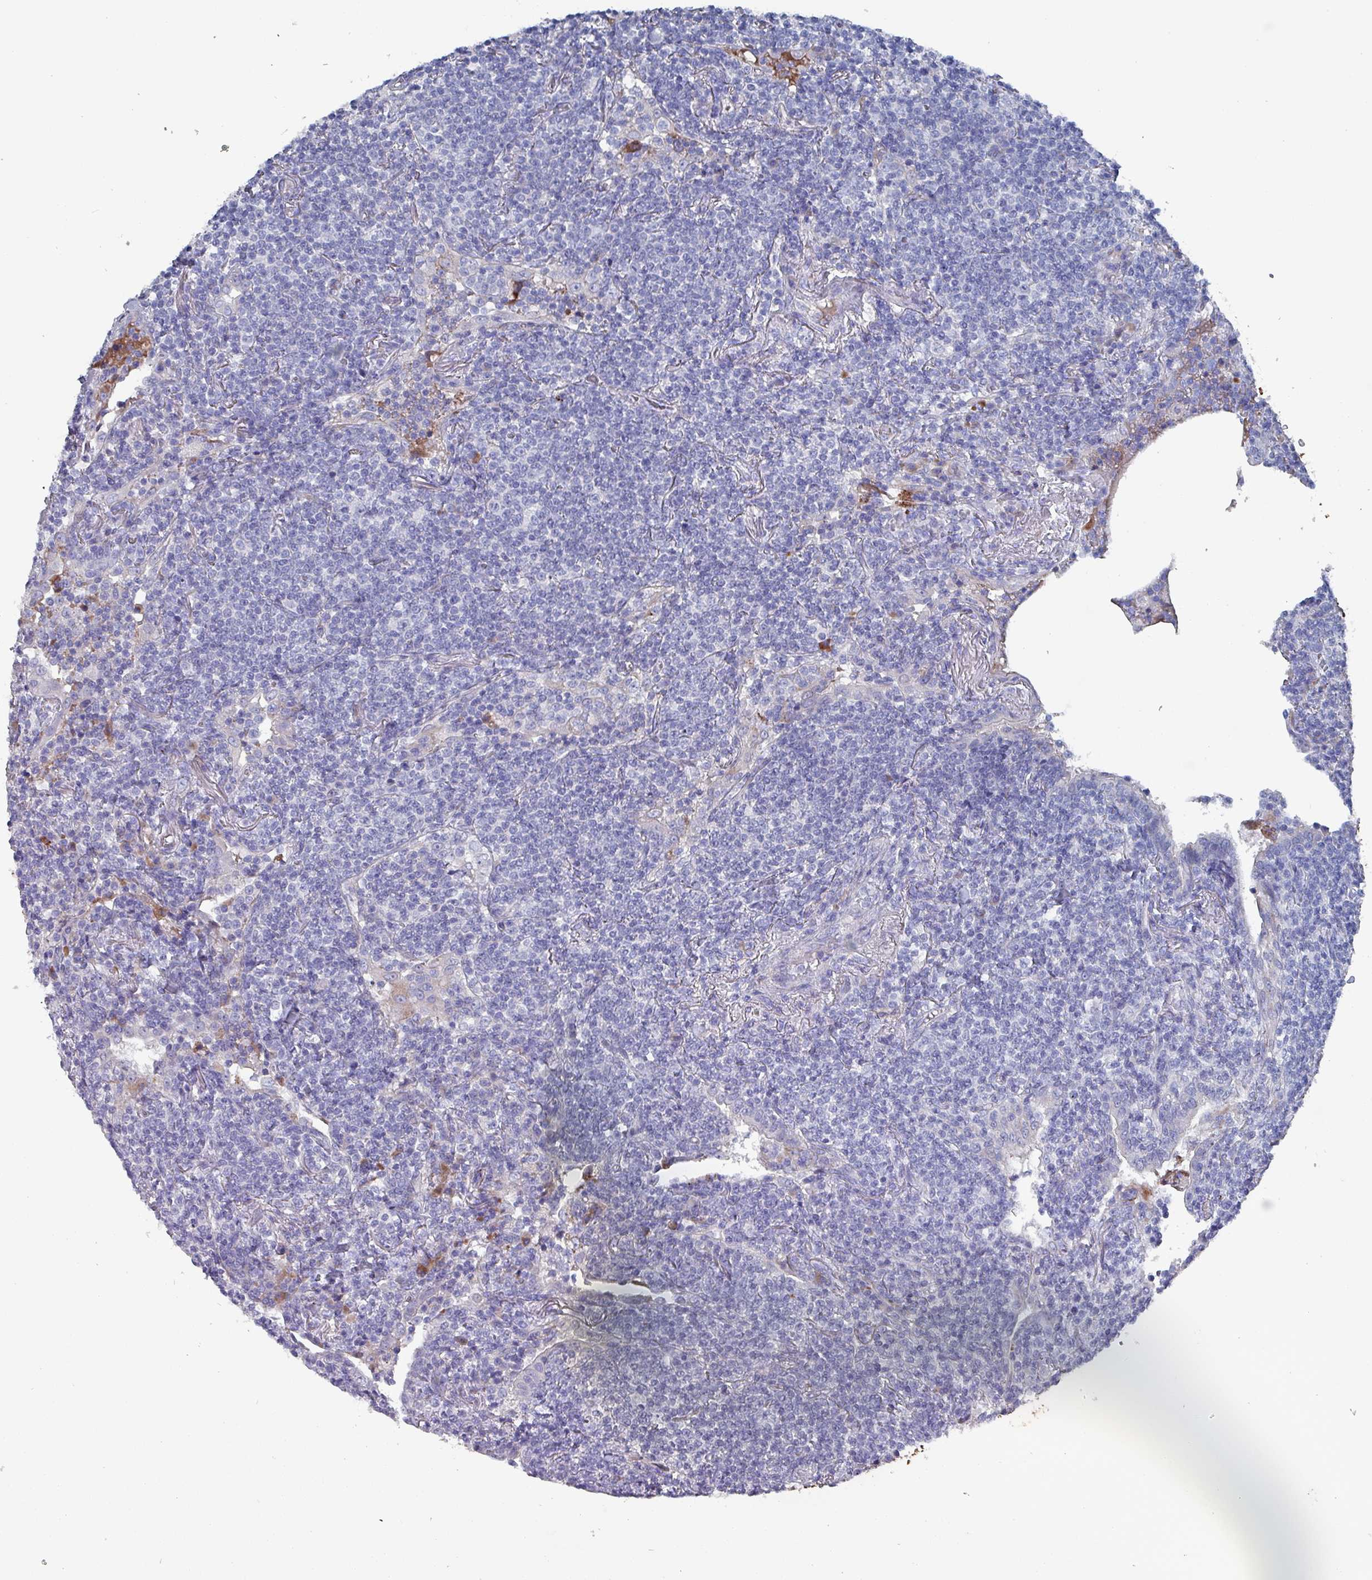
{"staining": {"intensity": "negative", "quantity": "none", "location": "none"}, "tissue": "lymphoma", "cell_type": "Tumor cells", "image_type": "cancer", "snomed": [{"axis": "morphology", "description": "Malignant lymphoma, non-Hodgkin's type, Low grade"}, {"axis": "topography", "description": "Lung"}], "caption": "IHC of human low-grade malignant lymphoma, non-Hodgkin's type exhibits no expression in tumor cells. (DAB (3,3'-diaminobenzidine) immunohistochemistry visualized using brightfield microscopy, high magnification).", "gene": "DRD5", "patient": {"sex": "female", "age": 71}}